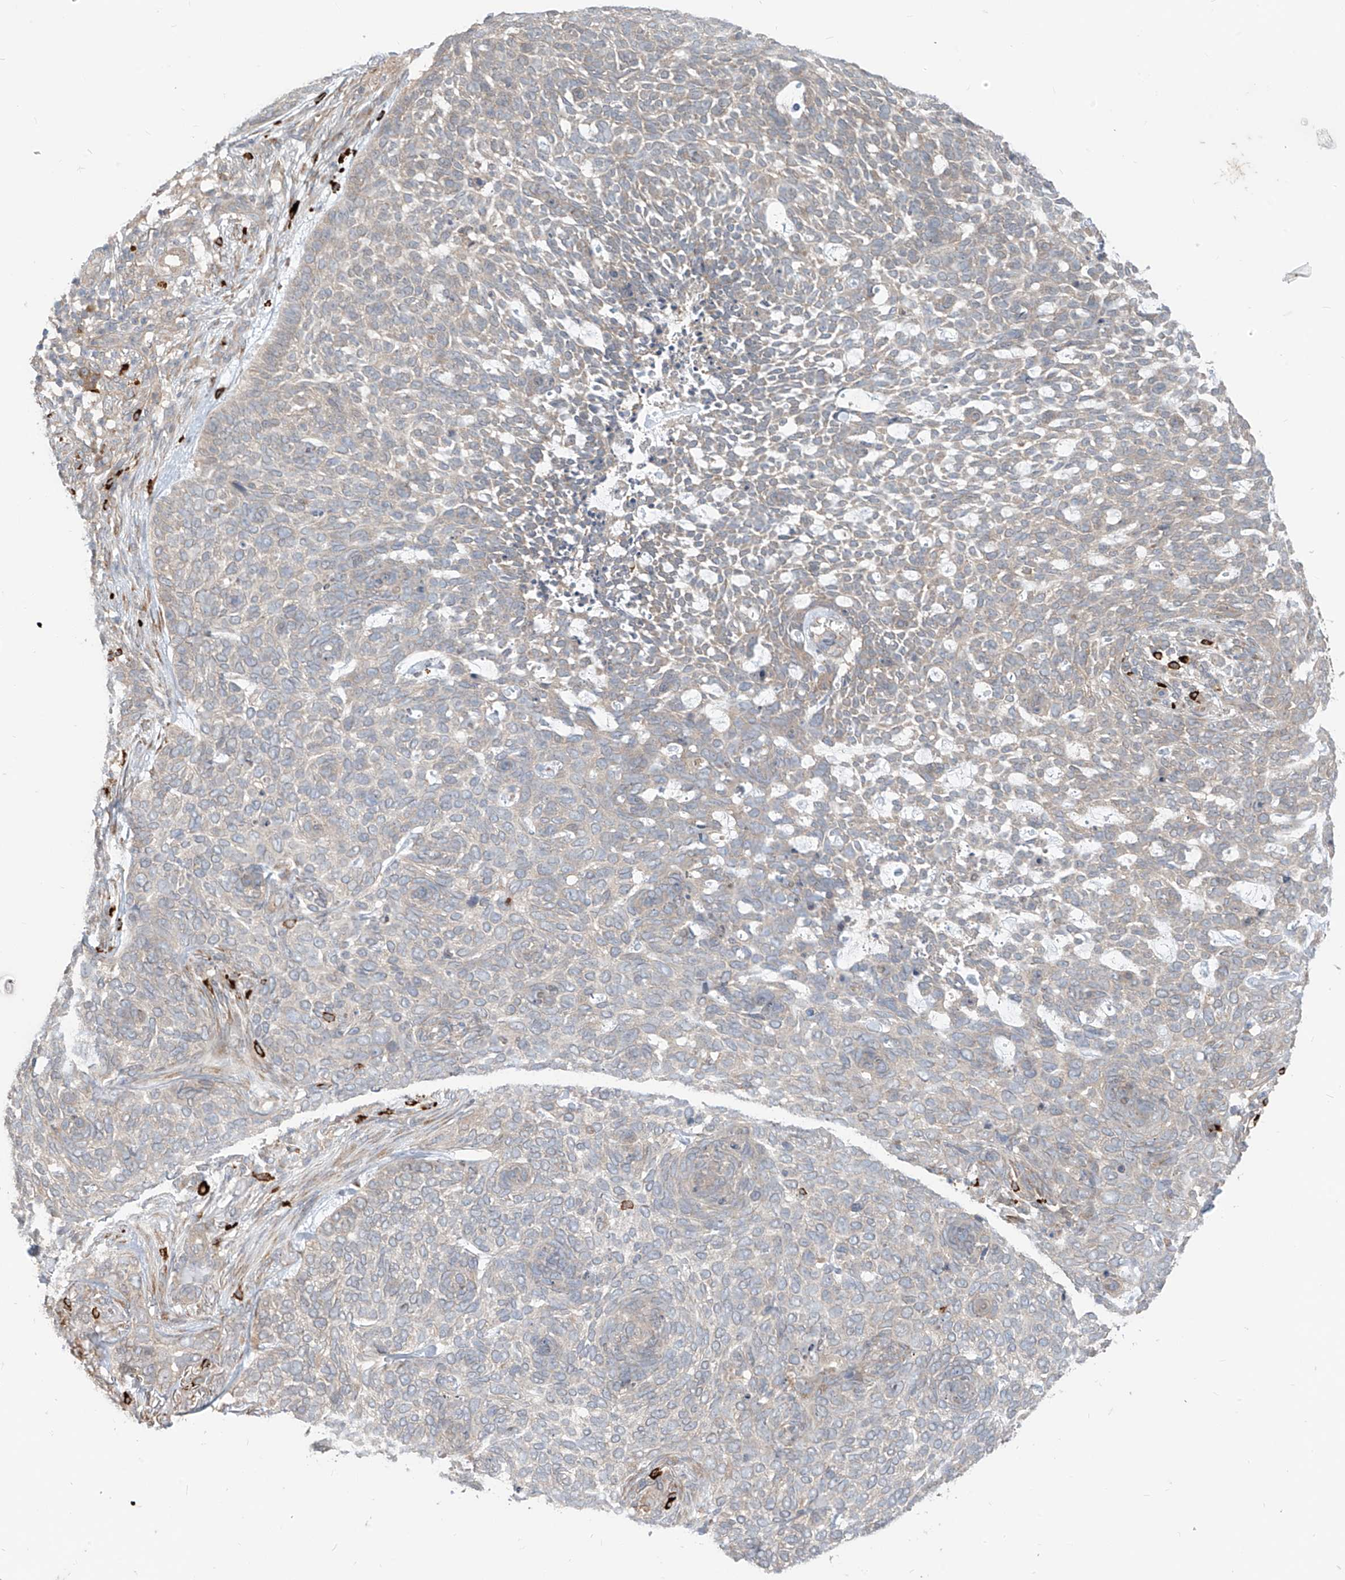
{"staining": {"intensity": "negative", "quantity": "none", "location": "none"}, "tissue": "skin cancer", "cell_type": "Tumor cells", "image_type": "cancer", "snomed": [{"axis": "morphology", "description": "Basal cell carcinoma"}, {"axis": "topography", "description": "Skin"}], "caption": "DAB (3,3'-diaminobenzidine) immunohistochemical staining of skin cancer (basal cell carcinoma) displays no significant positivity in tumor cells.", "gene": "MTUS2", "patient": {"sex": "female", "age": 64}}